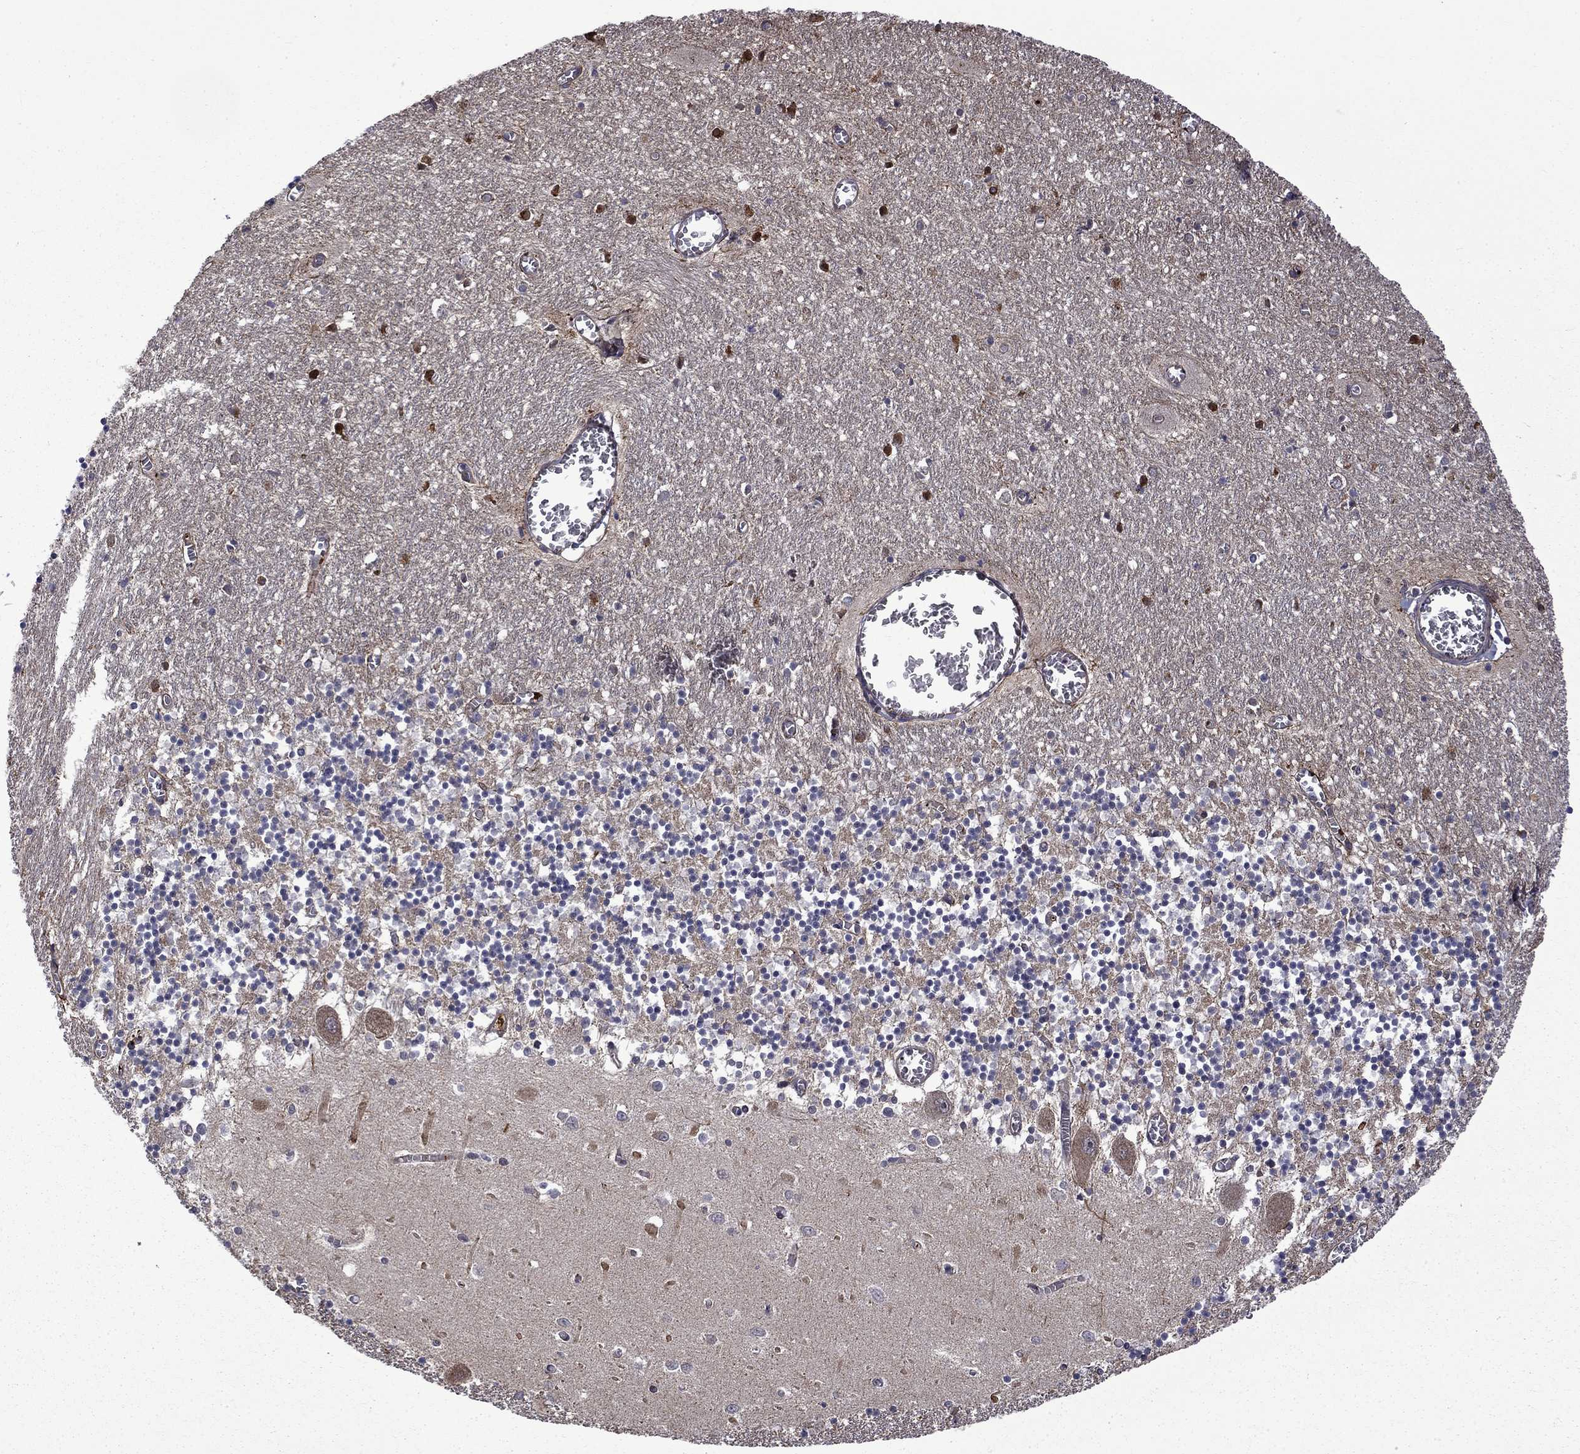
{"staining": {"intensity": "negative", "quantity": "none", "location": "none"}, "tissue": "cerebellum", "cell_type": "Cells in granular layer", "image_type": "normal", "snomed": [{"axis": "morphology", "description": "Normal tissue, NOS"}, {"axis": "topography", "description": "Cerebellum"}], "caption": "Micrograph shows no significant protein staining in cells in granular layer of normal cerebellum.", "gene": "KPNA3", "patient": {"sex": "female", "age": 64}}